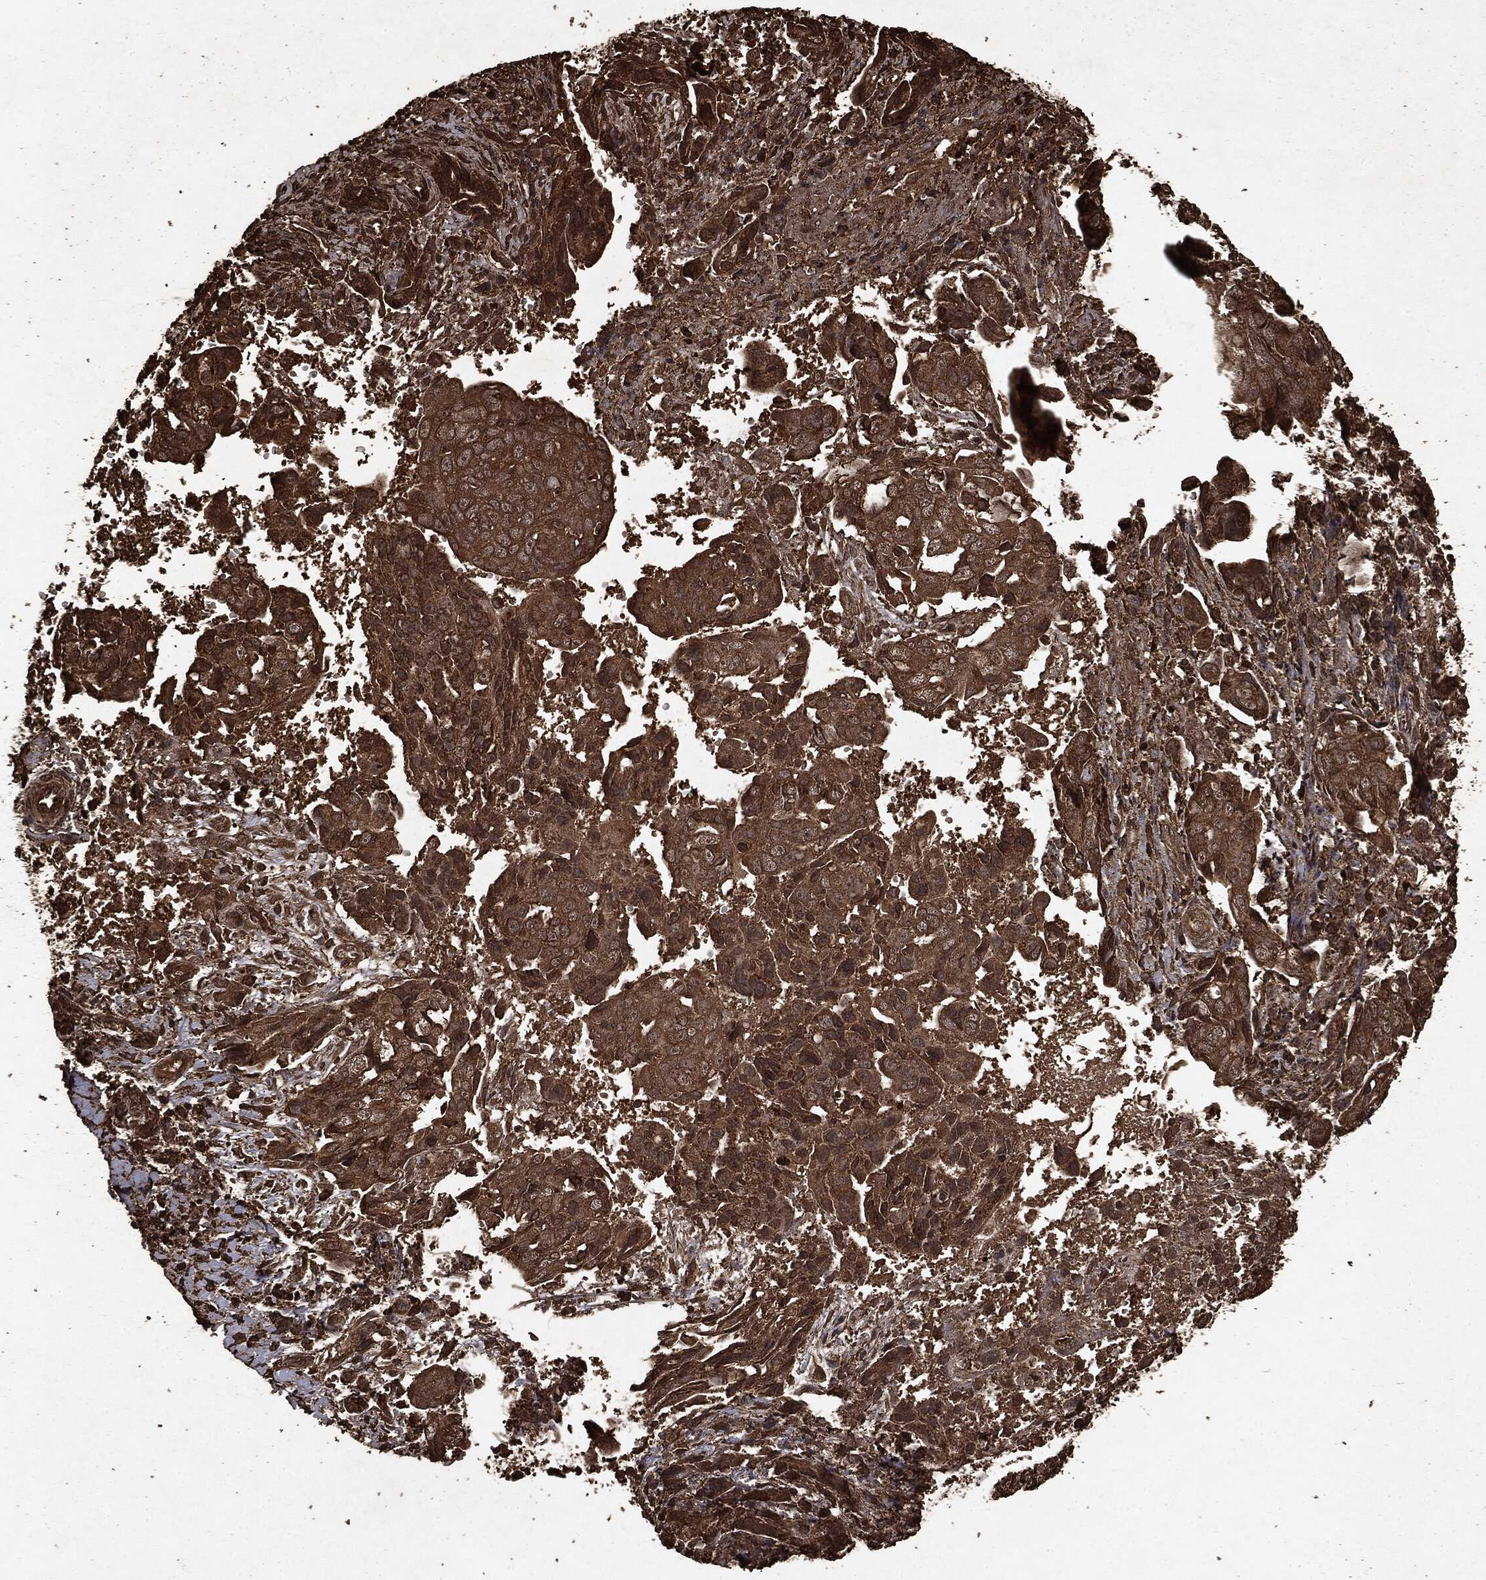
{"staining": {"intensity": "strong", "quantity": ">75%", "location": "cytoplasmic/membranous"}, "tissue": "ovarian cancer", "cell_type": "Tumor cells", "image_type": "cancer", "snomed": [{"axis": "morphology", "description": "Carcinoma, endometroid"}, {"axis": "topography", "description": "Ovary"}], "caption": "IHC staining of ovarian cancer (endometroid carcinoma), which shows high levels of strong cytoplasmic/membranous positivity in approximately >75% of tumor cells indicating strong cytoplasmic/membranous protein staining. The staining was performed using DAB (brown) for protein detection and nuclei were counterstained in hematoxylin (blue).", "gene": "ARAF", "patient": {"sex": "female", "age": 70}}